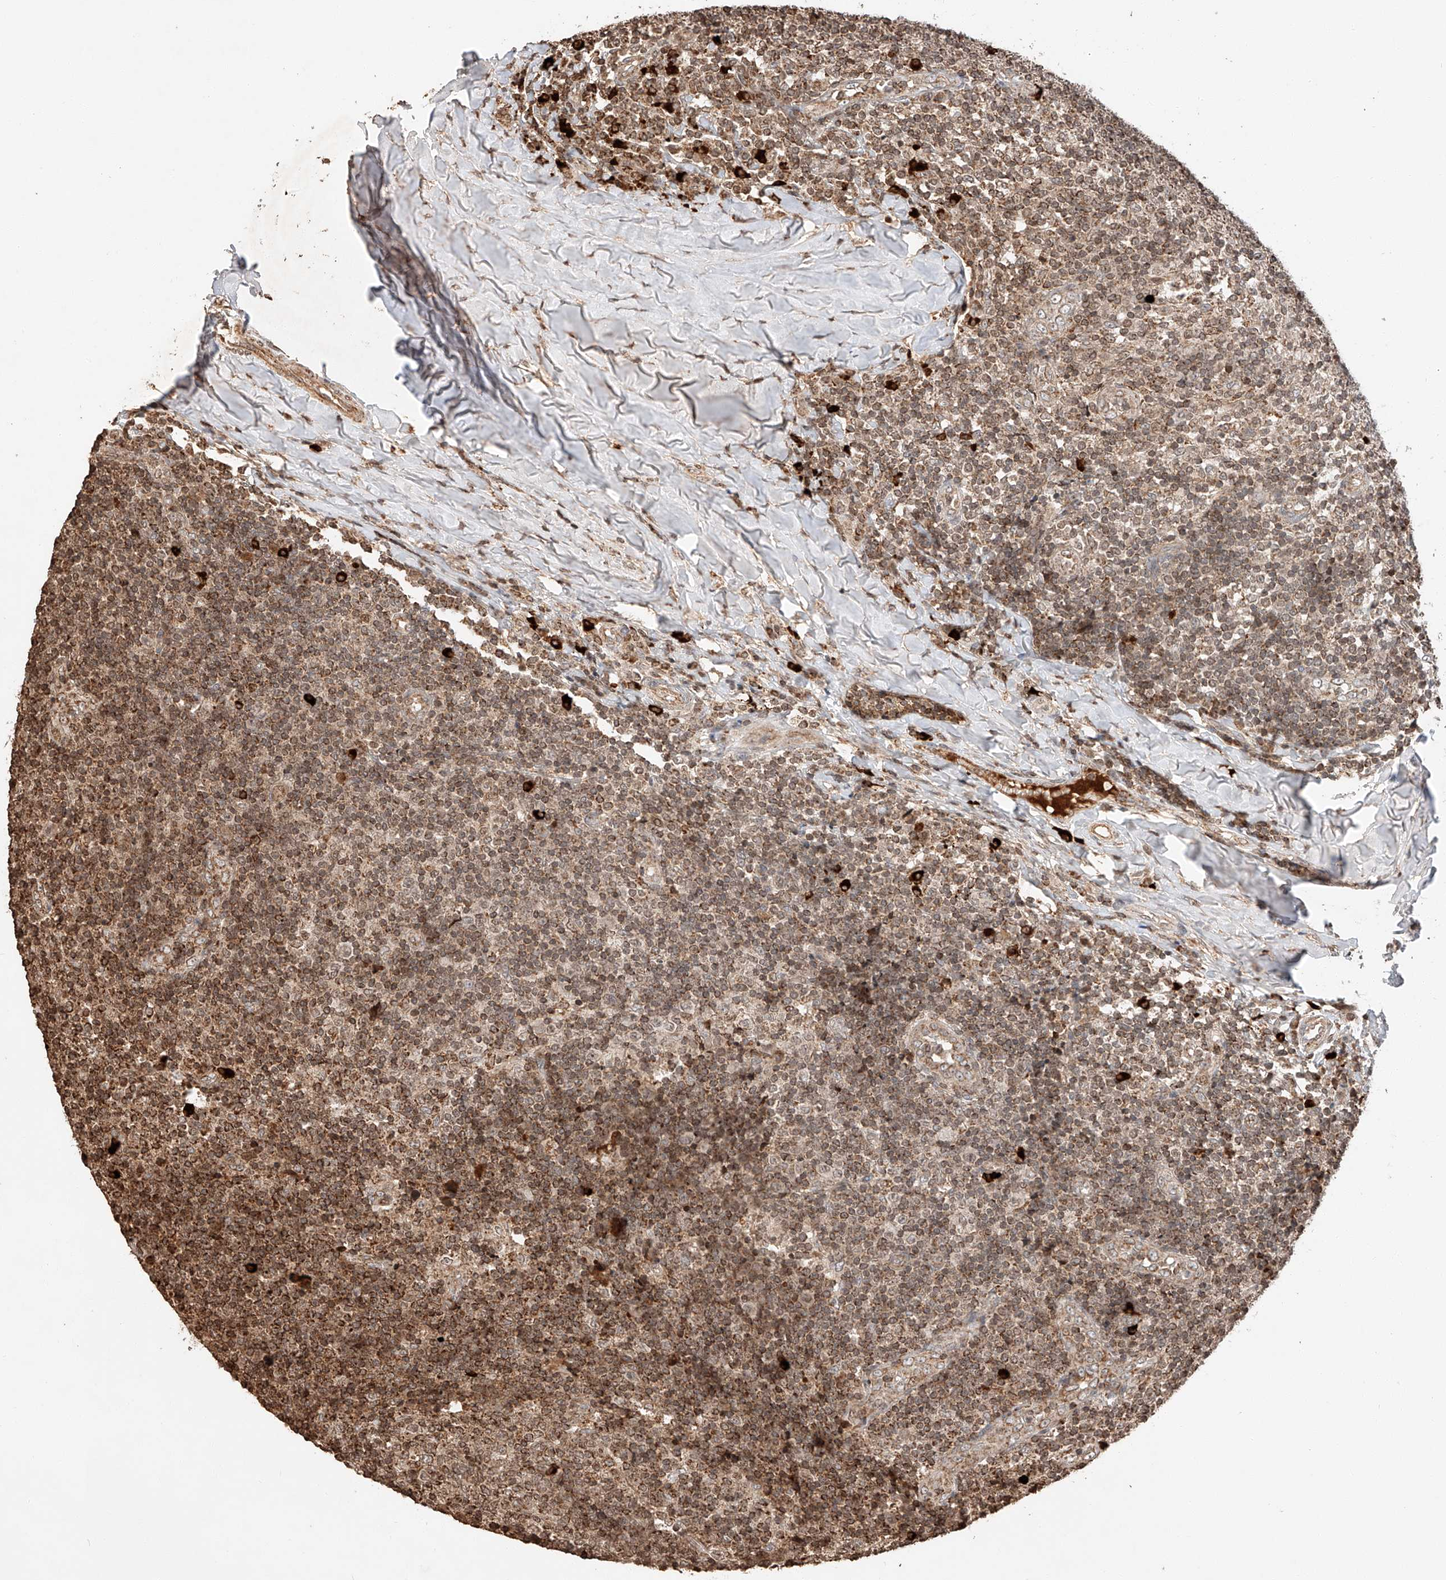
{"staining": {"intensity": "strong", "quantity": "<25%", "location": "cytoplasmic/membranous"}, "tissue": "tonsil", "cell_type": "Germinal center cells", "image_type": "normal", "snomed": [{"axis": "morphology", "description": "Normal tissue, NOS"}, {"axis": "topography", "description": "Tonsil"}], "caption": "An image of tonsil stained for a protein shows strong cytoplasmic/membranous brown staining in germinal center cells. (DAB (3,3'-diaminobenzidine) IHC, brown staining for protein, blue staining for nuclei).", "gene": "ARHGAP33", "patient": {"sex": "female", "age": 19}}